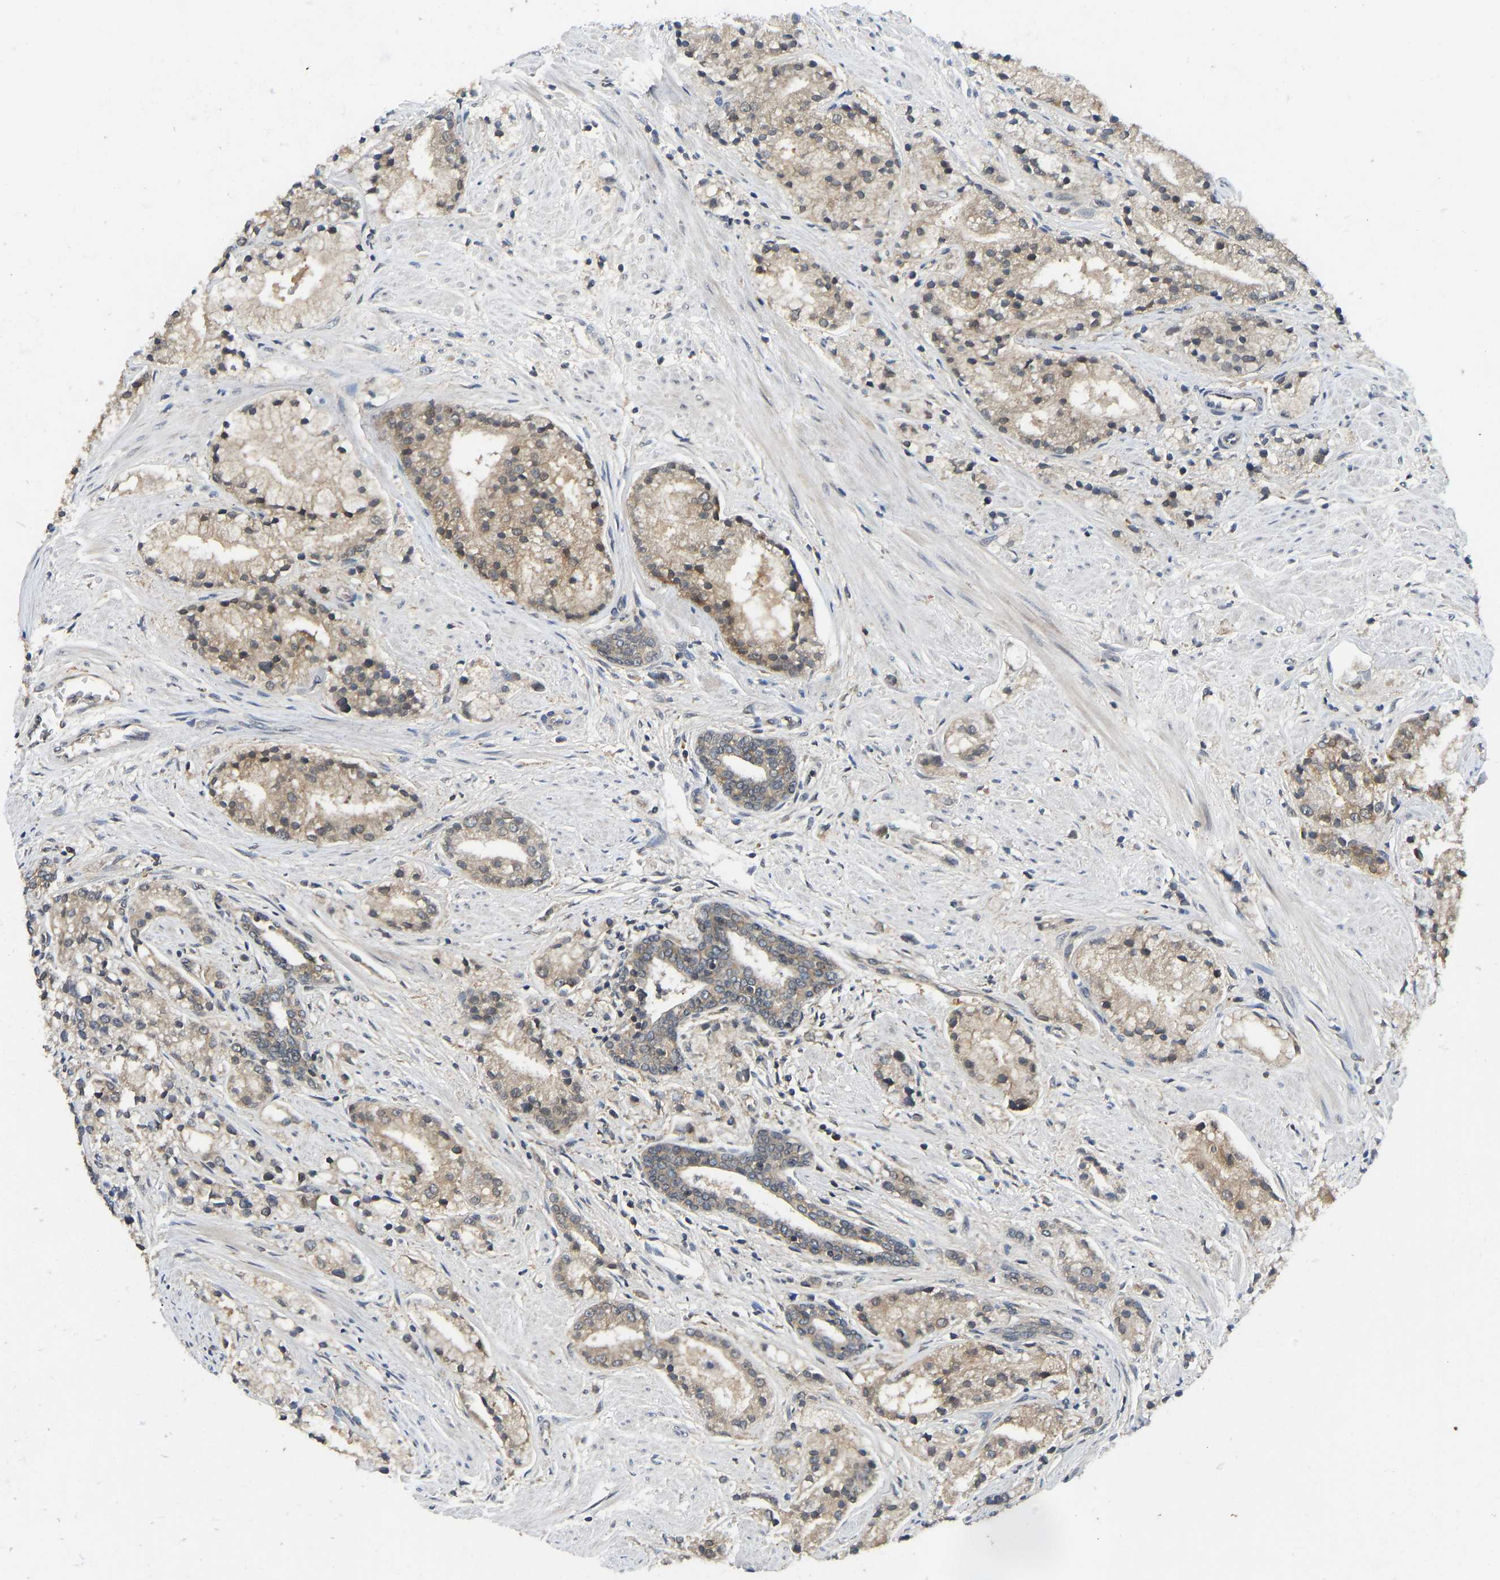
{"staining": {"intensity": "weak", "quantity": ">75%", "location": "cytoplasmic/membranous"}, "tissue": "prostate cancer", "cell_type": "Tumor cells", "image_type": "cancer", "snomed": [{"axis": "morphology", "description": "Adenocarcinoma, High grade"}, {"axis": "topography", "description": "Prostate"}], "caption": "IHC staining of prostate adenocarcinoma (high-grade), which exhibits low levels of weak cytoplasmic/membranous expression in about >75% of tumor cells indicating weak cytoplasmic/membranous protein staining. The staining was performed using DAB (brown) for protein detection and nuclei were counterstained in hematoxylin (blue).", "gene": "NDRG3", "patient": {"sex": "male", "age": 50}}